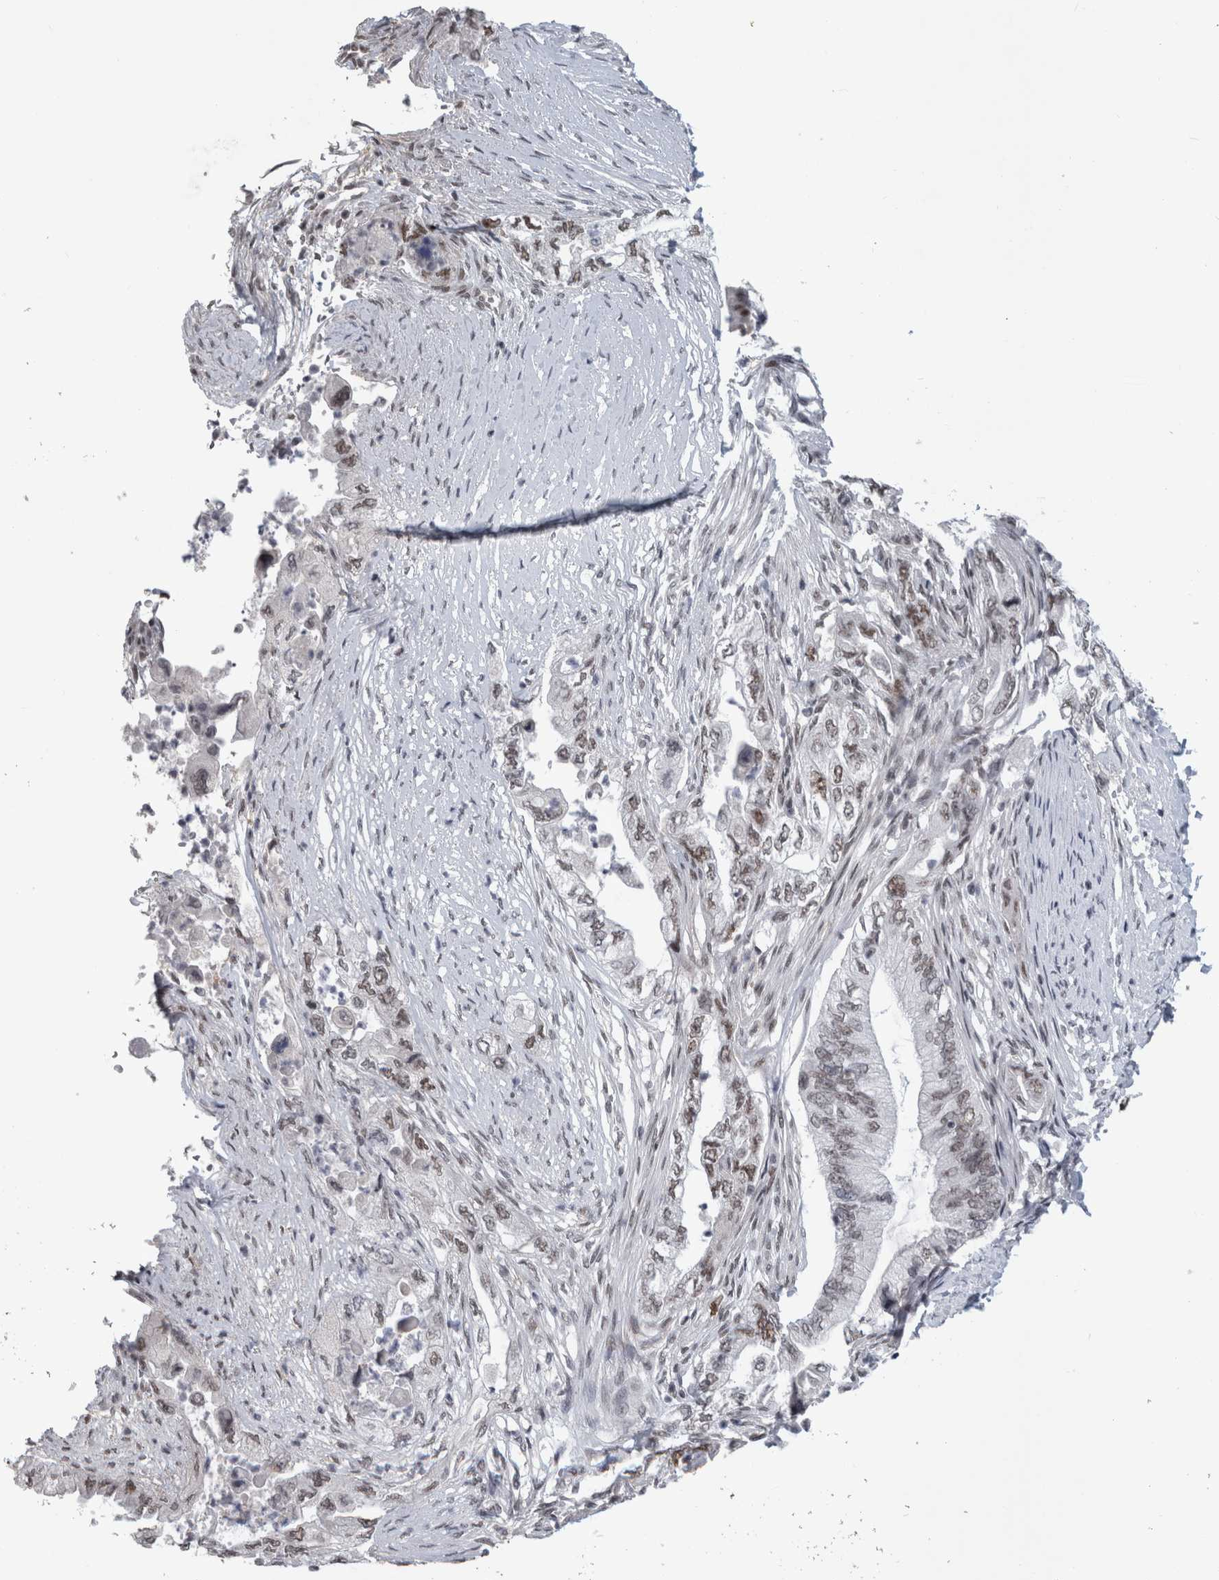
{"staining": {"intensity": "weak", "quantity": "25%-75%", "location": "nuclear"}, "tissue": "pancreatic cancer", "cell_type": "Tumor cells", "image_type": "cancer", "snomed": [{"axis": "morphology", "description": "Adenocarcinoma, NOS"}, {"axis": "topography", "description": "Pancreas"}], "caption": "This image demonstrates immunohistochemistry (IHC) staining of human pancreatic cancer (adenocarcinoma), with low weak nuclear positivity in approximately 25%-75% of tumor cells.", "gene": "ARID4B", "patient": {"sex": "female", "age": 73}}